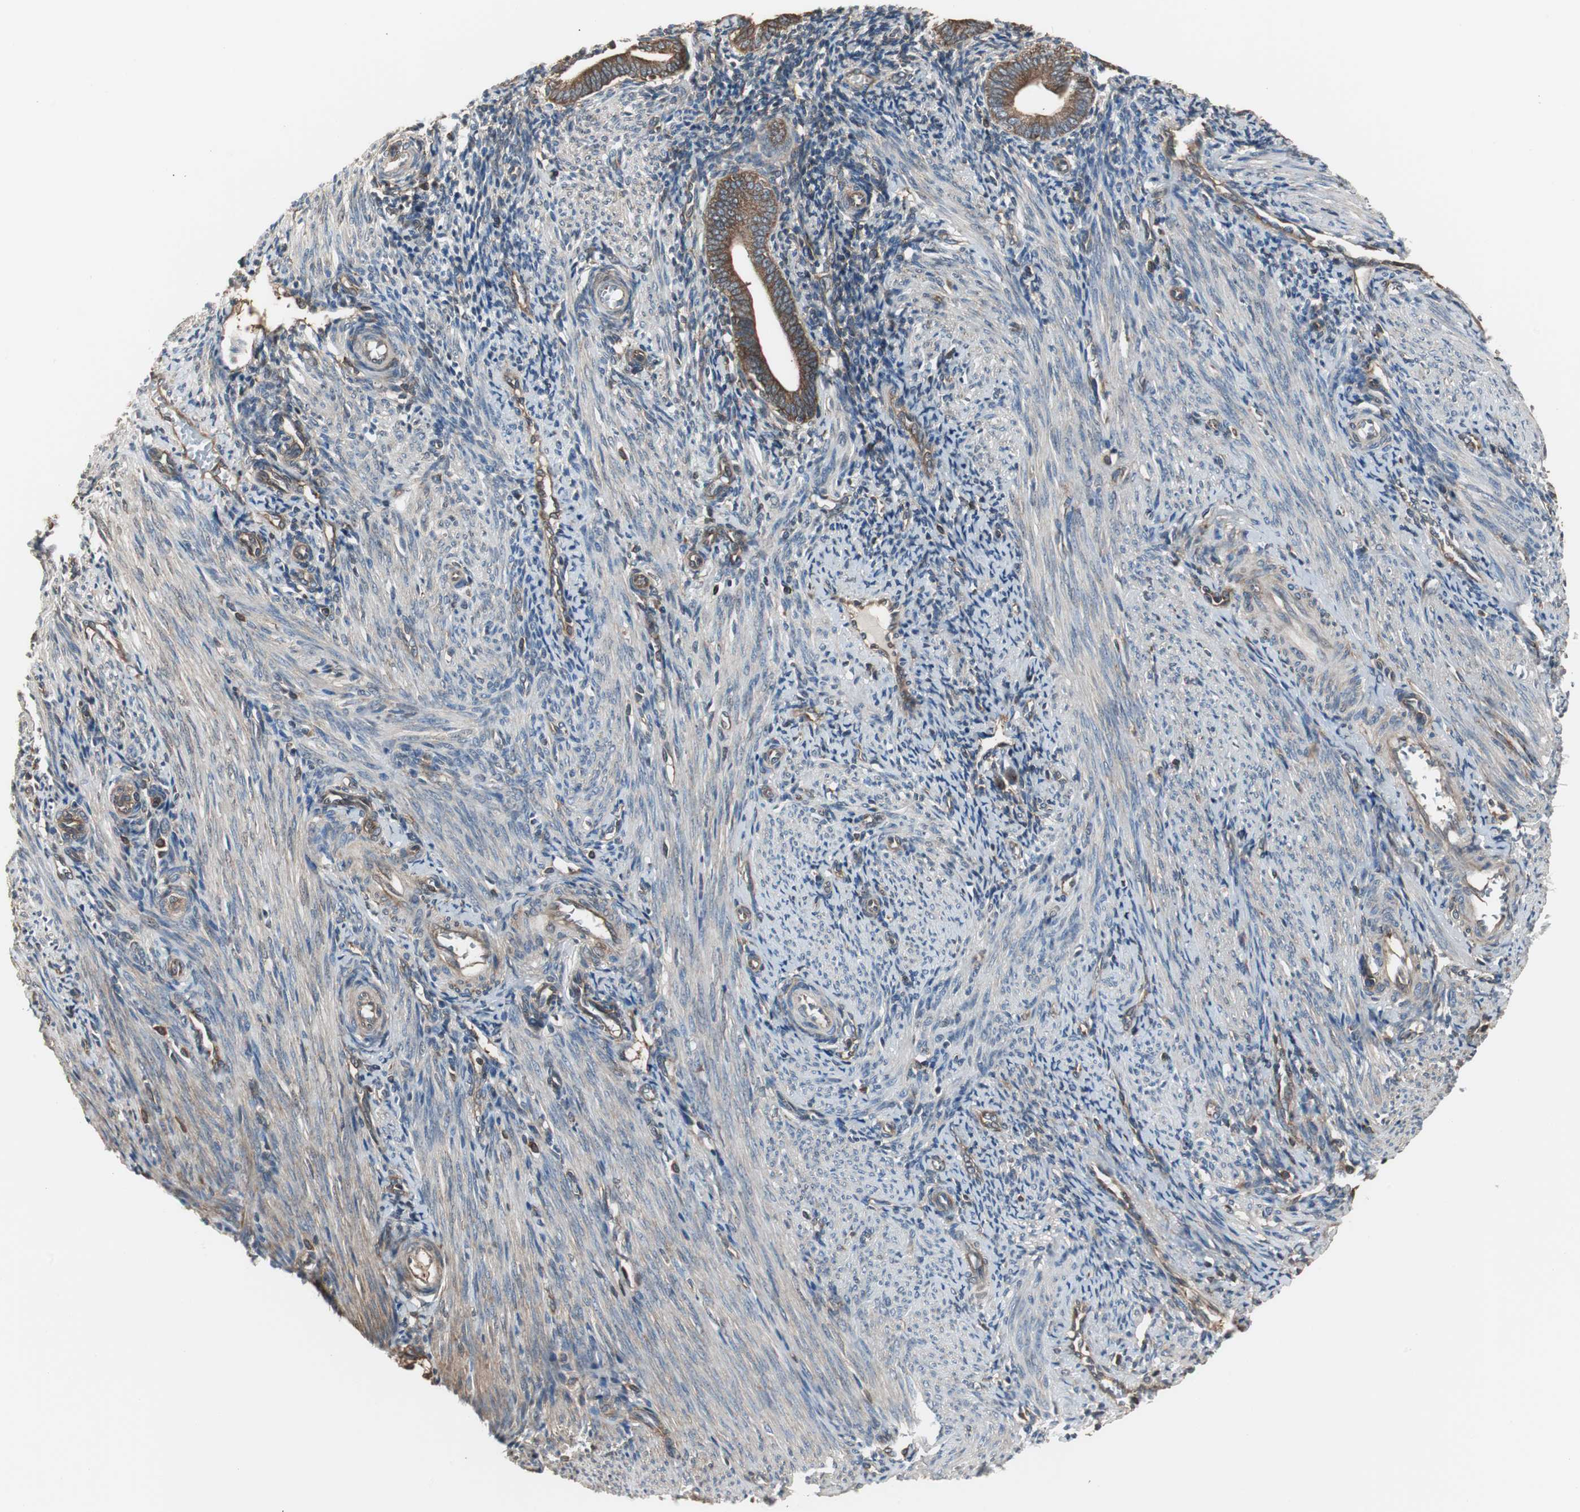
{"staining": {"intensity": "moderate", "quantity": "25%-75%", "location": "cytoplasmic/membranous"}, "tissue": "endometrium", "cell_type": "Cells in endometrial stroma", "image_type": "normal", "snomed": [{"axis": "morphology", "description": "Normal tissue, NOS"}, {"axis": "topography", "description": "Uterus"}, {"axis": "topography", "description": "Endometrium"}], "caption": "Immunohistochemical staining of unremarkable human endometrium reveals medium levels of moderate cytoplasmic/membranous positivity in about 25%-75% of cells in endometrial stroma.", "gene": "CAPNS1", "patient": {"sex": "female", "age": 33}}